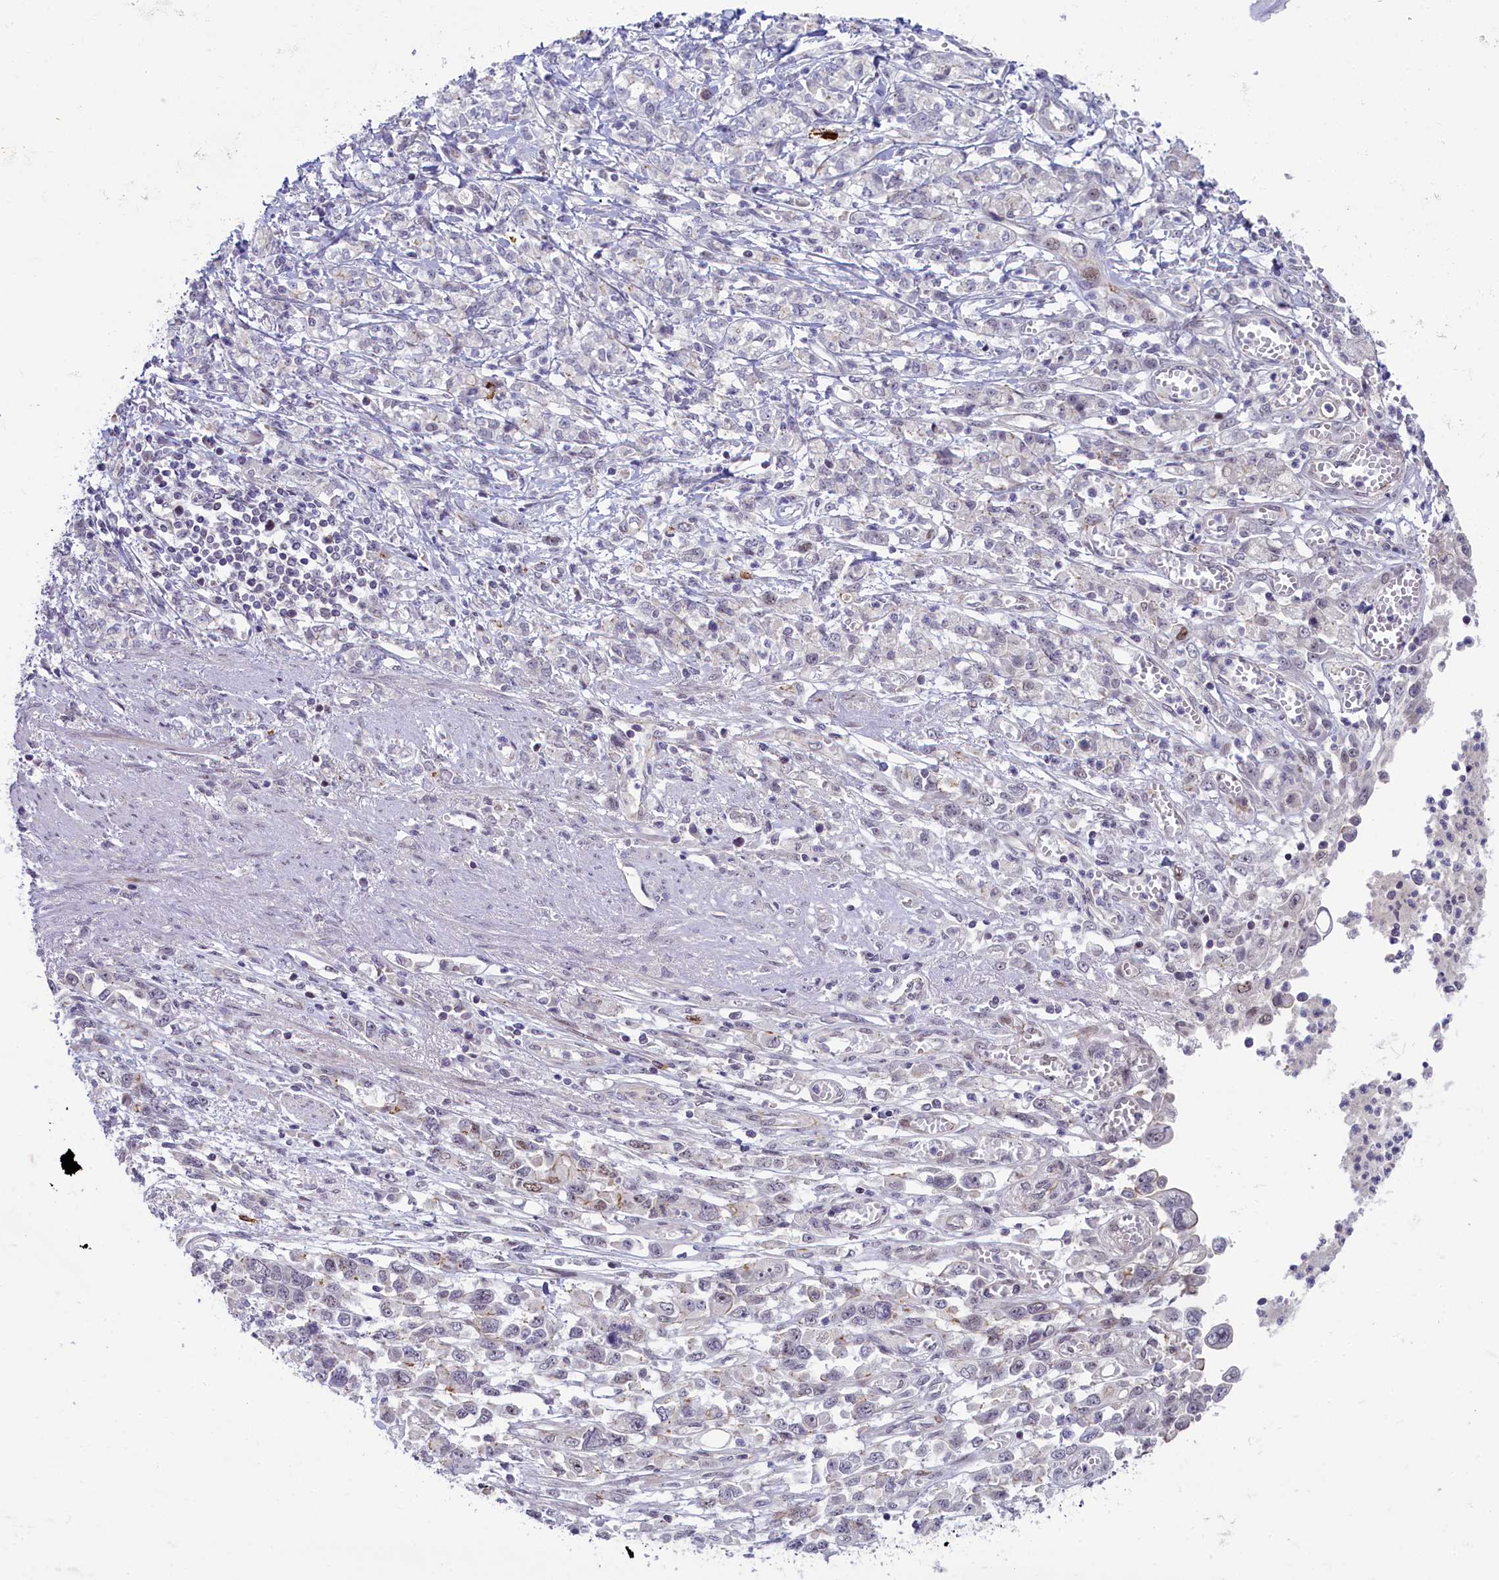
{"staining": {"intensity": "negative", "quantity": "none", "location": "none"}, "tissue": "stomach cancer", "cell_type": "Tumor cells", "image_type": "cancer", "snomed": [{"axis": "morphology", "description": "Adenocarcinoma, NOS"}, {"axis": "topography", "description": "Stomach"}], "caption": "This is an IHC histopathology image of adenocarcinoma (stomach). There is no positivity in tumor cells.", "gene": "CCL23", "patient": {"sex": "female", "age": 76}}